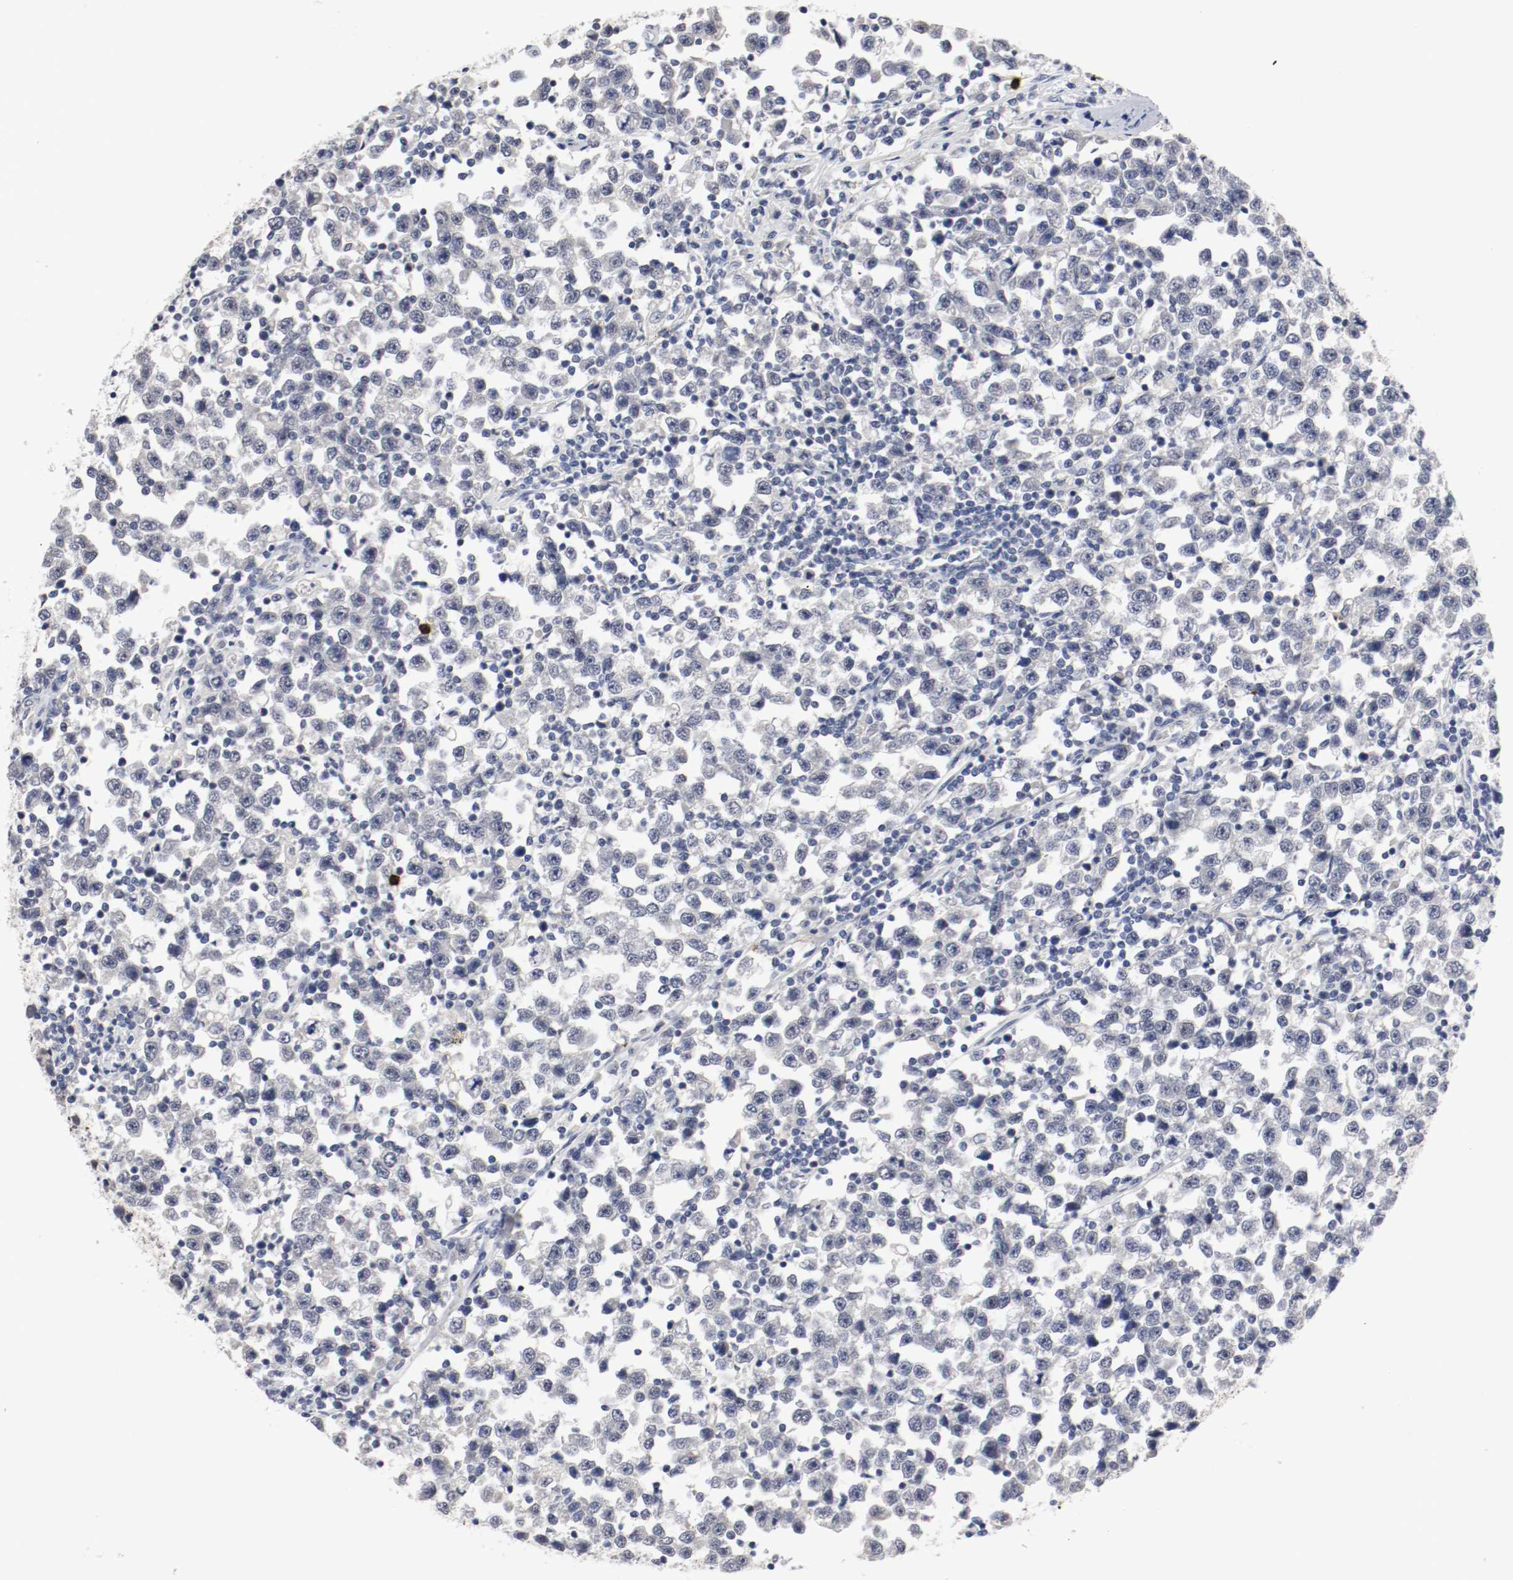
{"staining": {"intensity": "negative", "quantity": "none", "location": "none"}, "tissue": "testis cancer", "cell_type": "Tumor cells", "image_type": "cancer", "snomed": [{"axis": "morphology", "description": "Seminoma, NOS"}, {"axis": "topography", "description": "Testis"}], "caption": "Human testis seminoma stained for a protein using IHC displays no expression in tumor cells.", "gene": "CEBPE", "patient": {"sex": "male", "age": 43}}